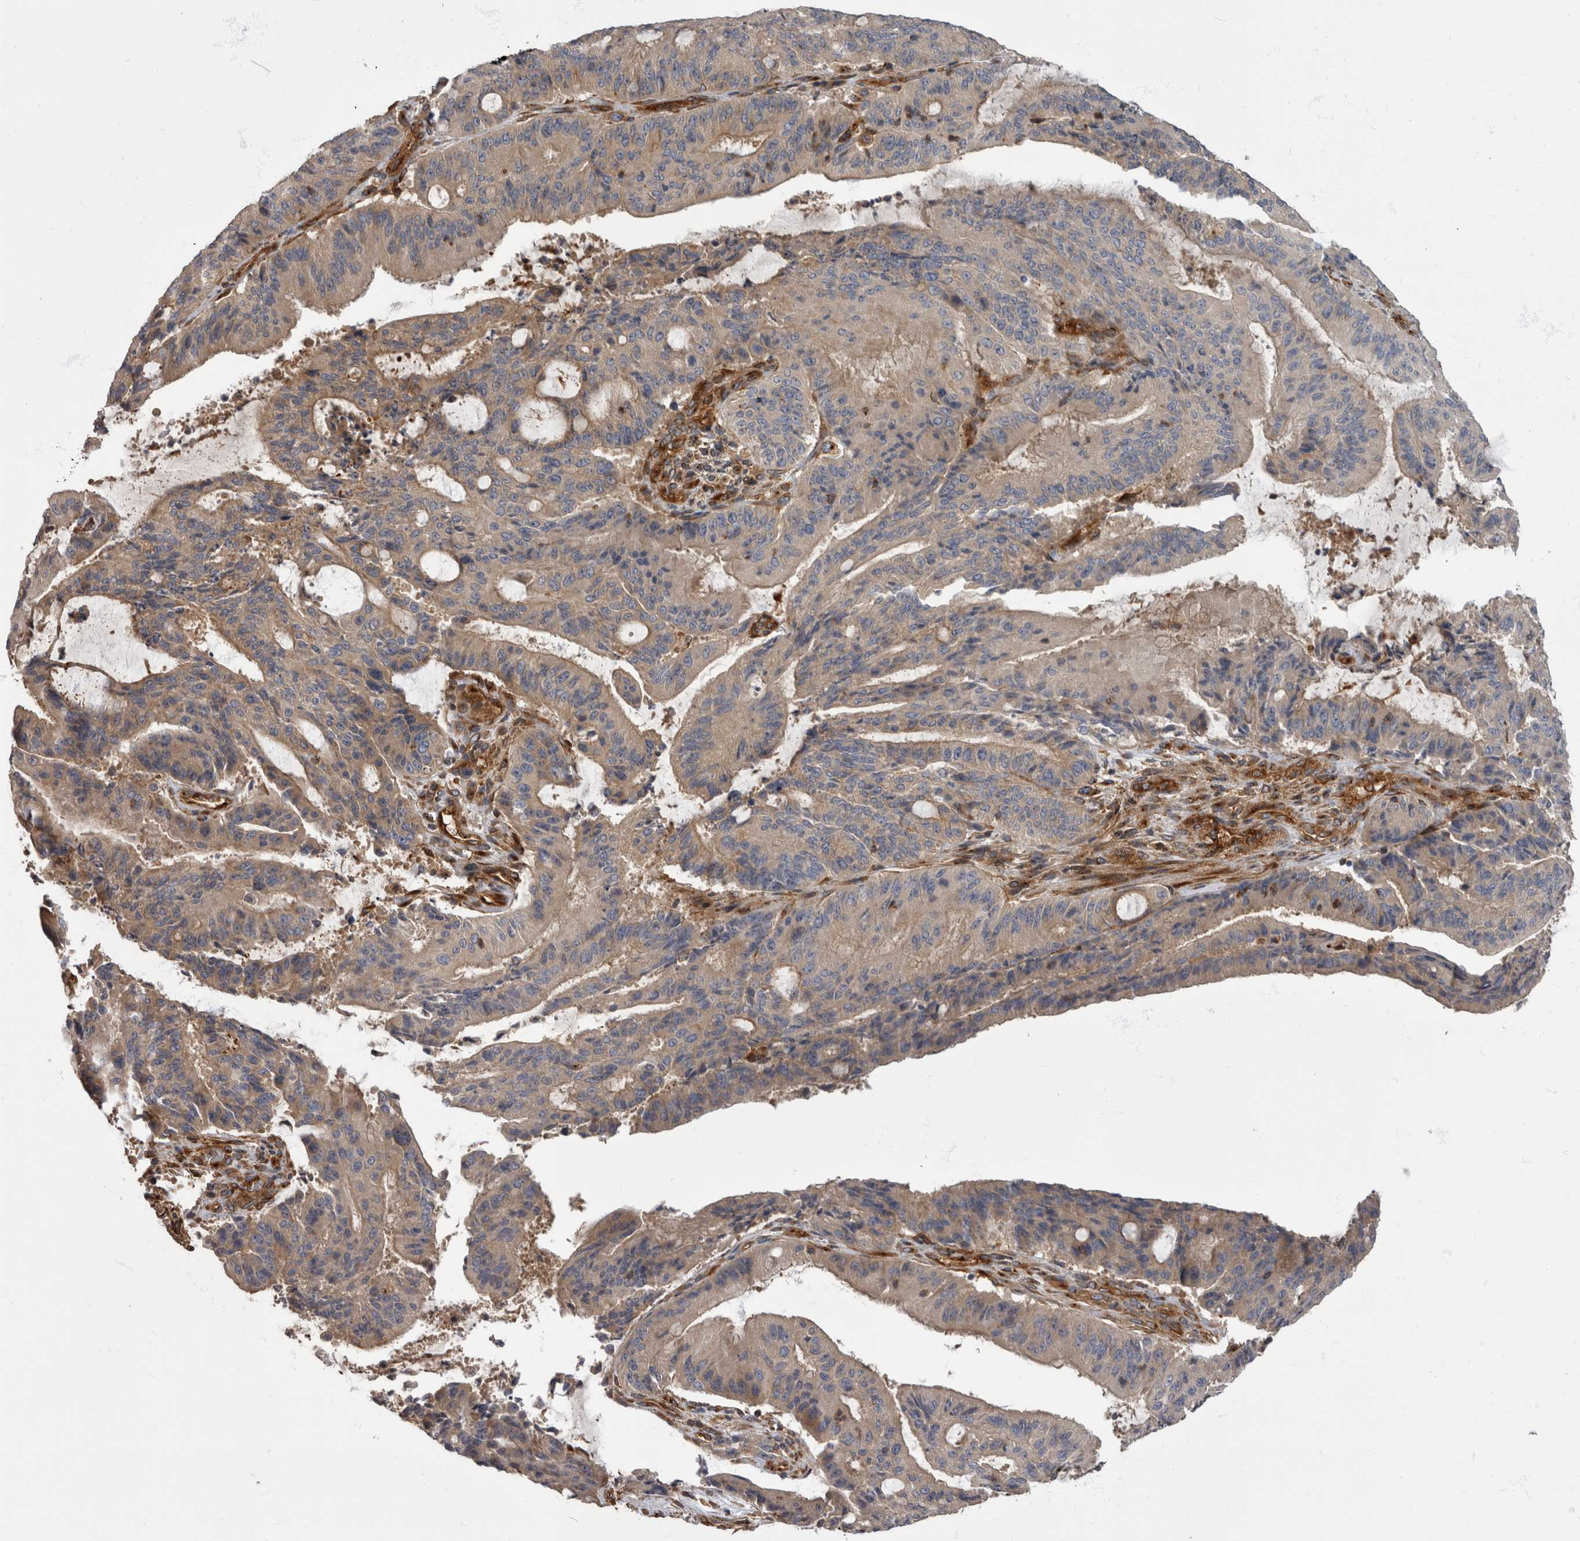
{"staining": {"intensity": "weak", "quantity": "<25%", "location": "cytoplasmic/membranous"}, "tissue": "liver cancer", "cell_type": "Tumor cells", "image_type": "cancer", "snomed": [{"axis": "morphology", "description": "Normal tissue, NOS"}, {"axis": "morphology", "description": "Cholangiocarcinoma"}, {"axis": "topography", "description": "Liver"}, {"axis": "topography", "description": "Peripheral nerve tissue"}], "caption": "High power microscopy image of an immunohistochemistry (IHC) image of cholangiocarcinoma (liver), revealing no significant staining in tumor cells.", "gene": "HOOK3", "patient": {"sex": "female", "age": 73}}